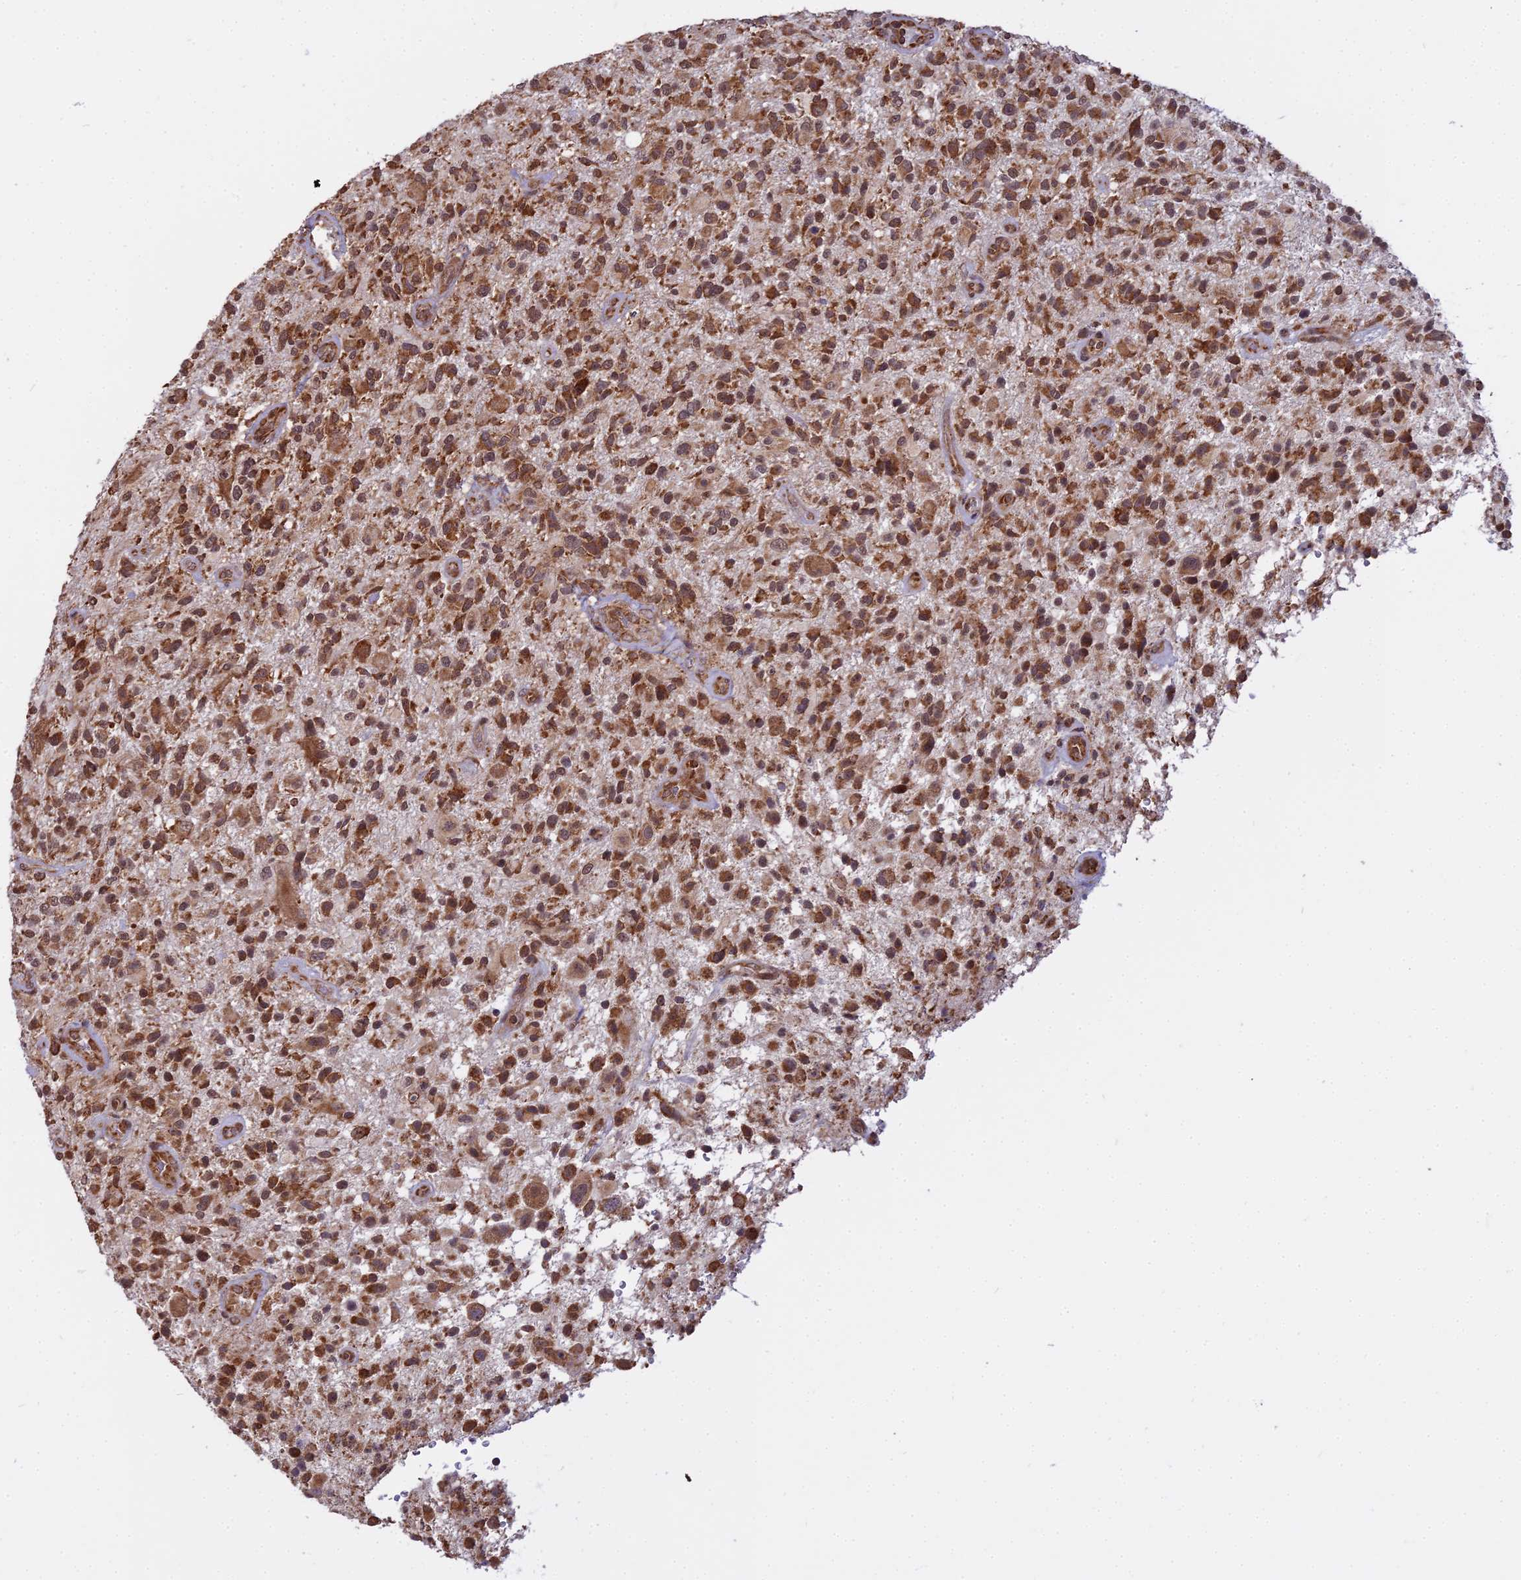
{"staining": {"intensity": "moderate", "quantity": ">75%", "location": "cytoplasmic/membranous"}, "tissue": "glioma", "cell_type": "Tumor cells", "image_type": "cancer", "snomed": [{"axis": "morphology", "description": "Glioma, malignant, High grade"}, {"axis": "topography", "description": "Brain"}], "caption": "DAB (3,3'-diaminobenzidine) immunohistochemical staining of human glioma shows moderate cytoplasmic/membranous protein expression in about >75% of tumor cells.", "gene": "RPL26", "patient": {"sex": "male", "age": 47}}